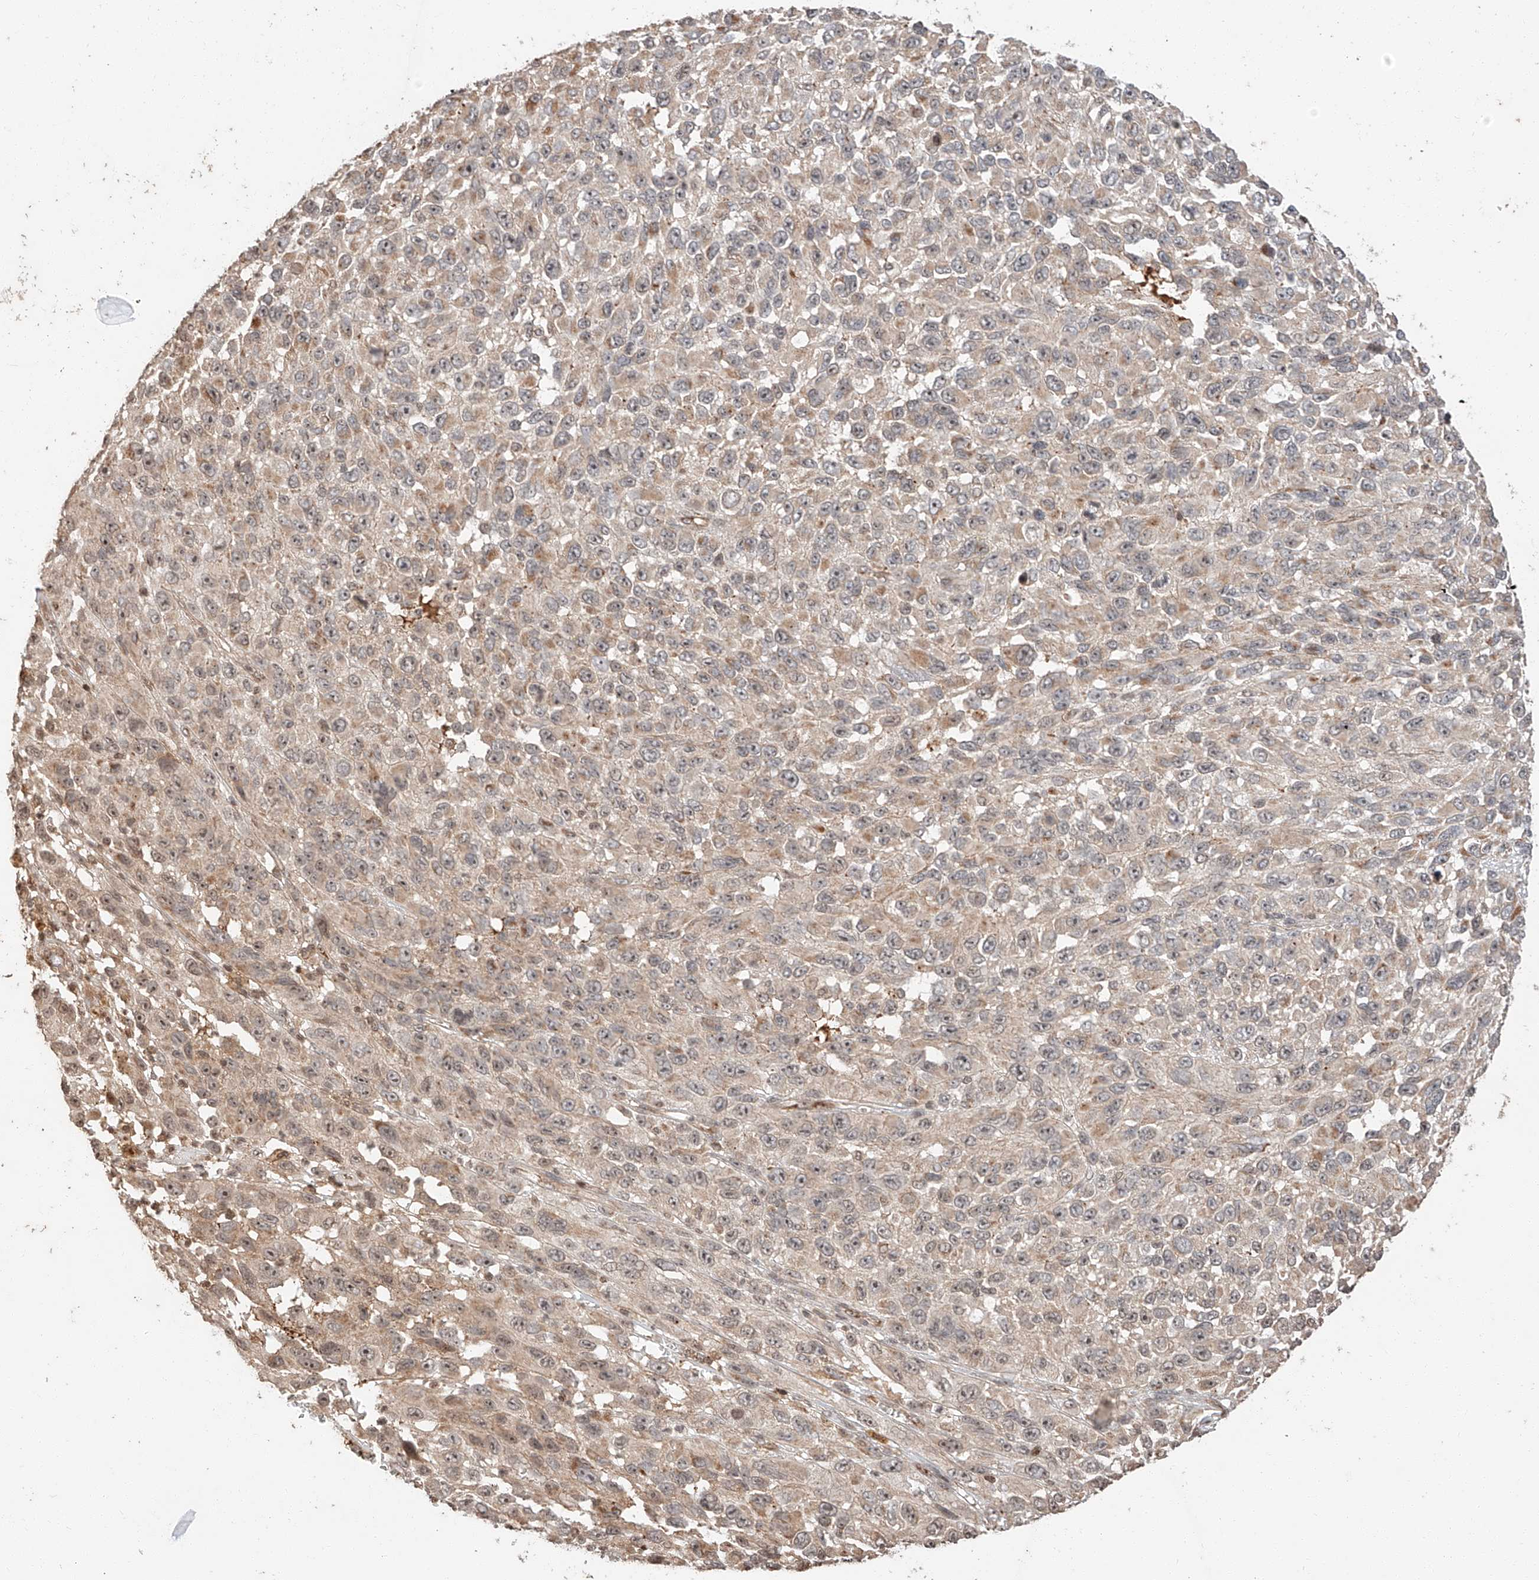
{"staining": {"intensity": "moderate", "quantity": "<25%", "location": "cytoplasmic/membranous,nuclear"}, "tissue": "melanoma", "cell_type": "Tumor cells", "image_type": "cancer", "snomed": [{"axis": "morphology", "description": "Malignant melanoma, NOS"}, {"axis": "topography", "description": "Skin"}], "caption": "Malignant melanoma stained with a protein marker shows moderate staining in tumor cells.", "gene": "ARHGAP33", "patient": {"sex": "female", "age": 96}}